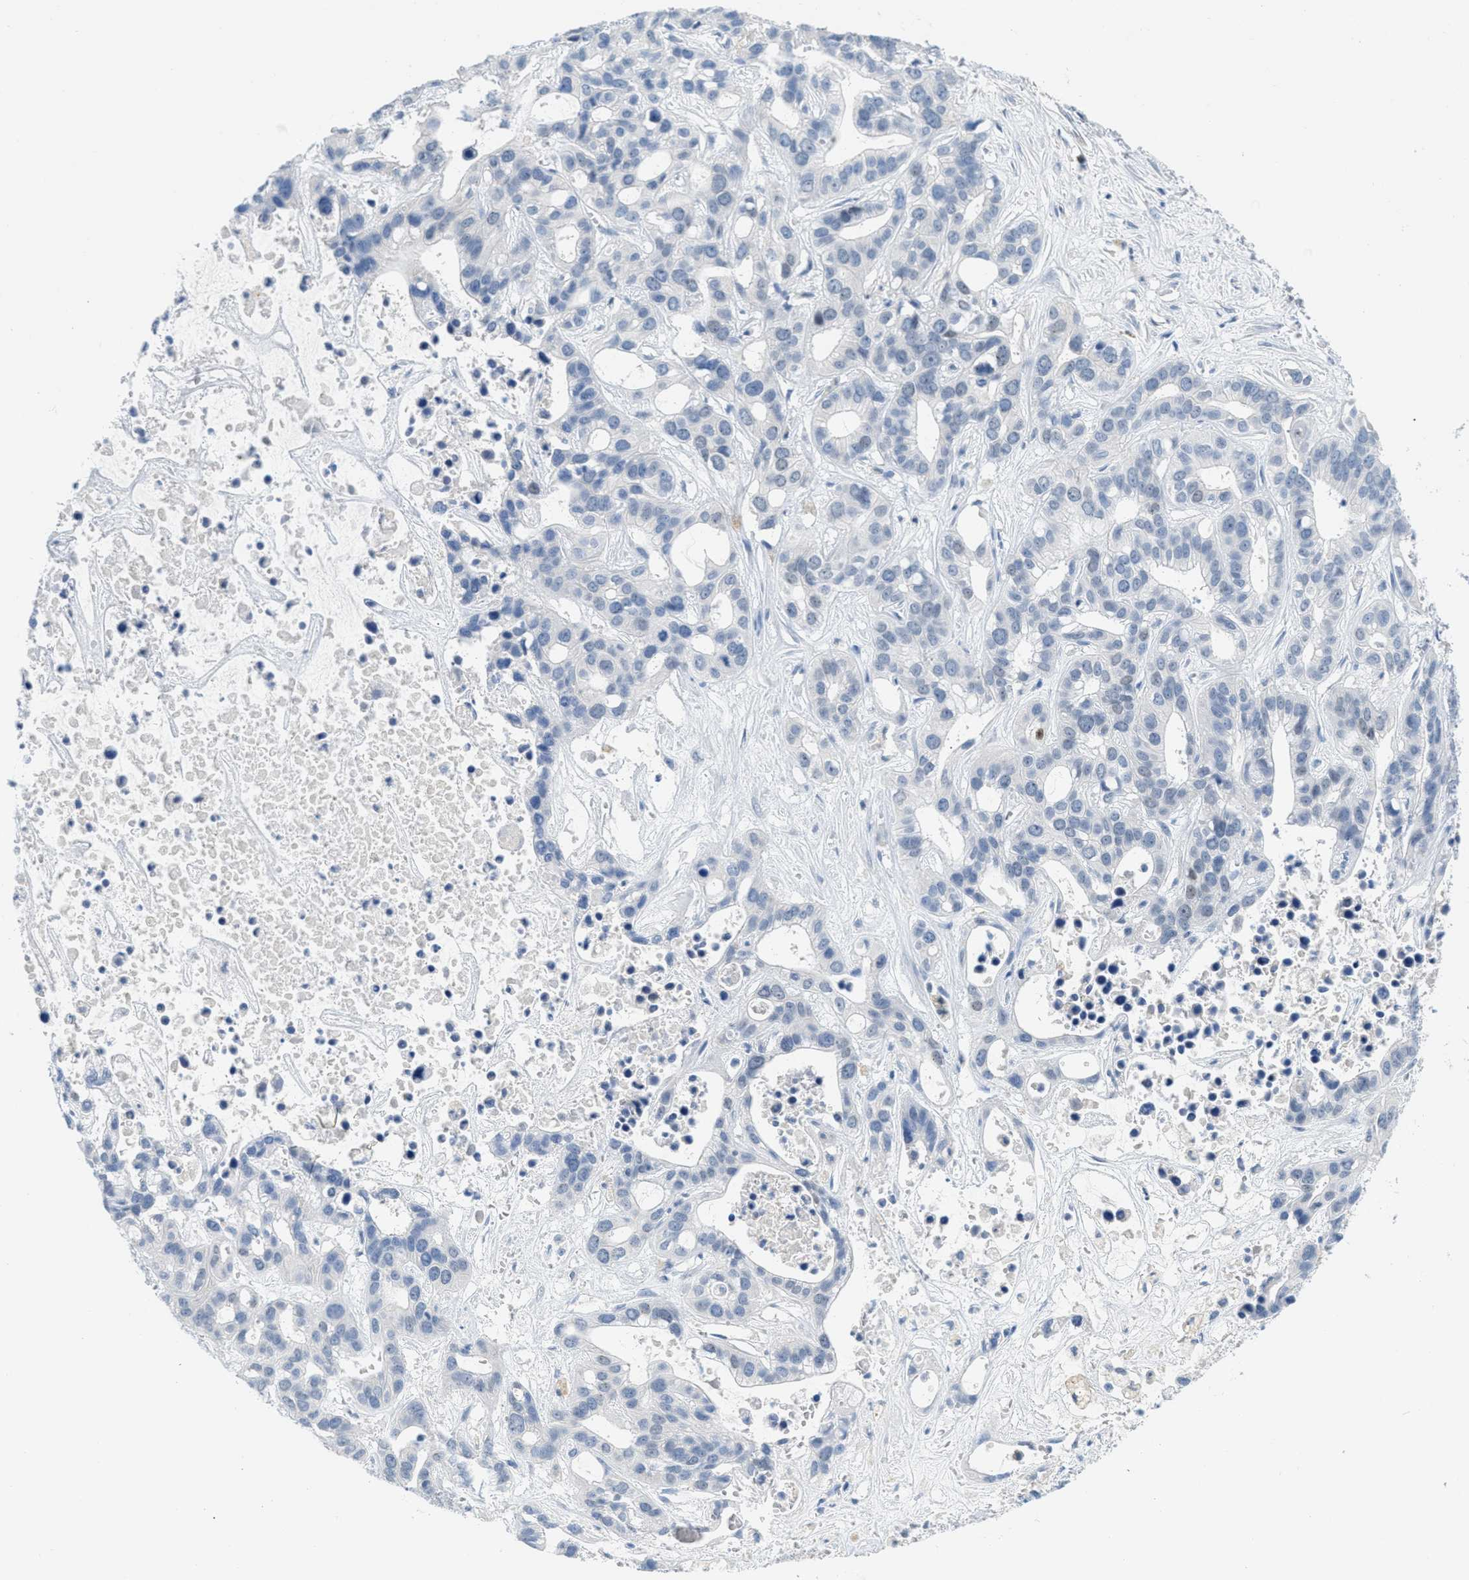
{"staining": {"intensity": "negative", "quantity": "none", "location": "none"}, "tissue": "liver cancer", "cell_type": "Tumor cells", "image_type": "cancer", "snomed": [{"axis": "morphology", "description": "Cholangiocarcinoma"}, {"axis": "topography", "description": "Liver"}], "caption": "There is no significant positivity in tumor cells of liver cancer (cholangiocarcinoma).", "gene": "HSF2", "patient": {"sex": "female", "age": 65}}